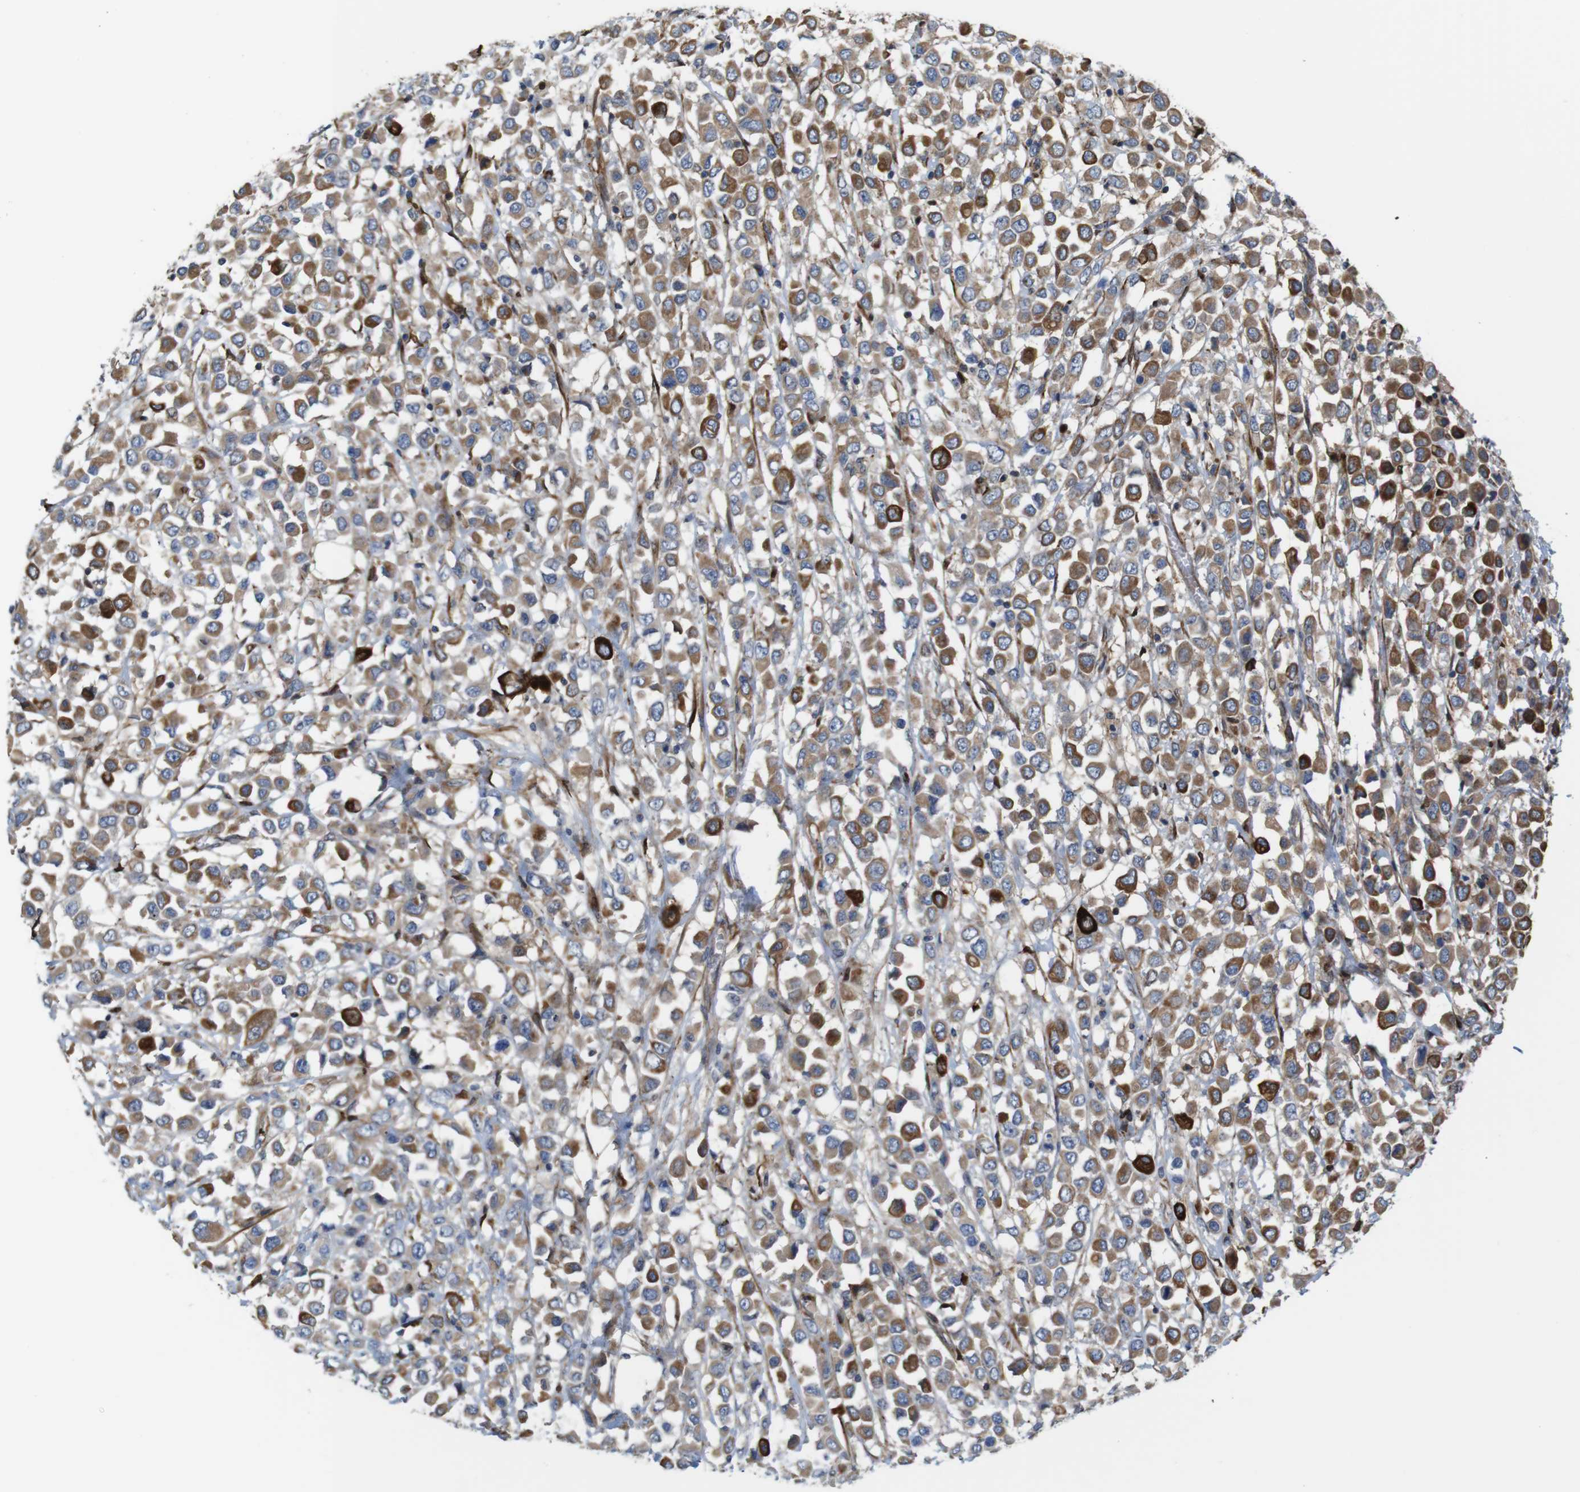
{"staining": {"intensity": "moderate", "quantity": ">75%", "location": "cytoplasmic/membranous"}, "tissue": "breast cancer", "cell_type": "Tumor cells", "image_type": "cancer", "snomed": [{"axis": "morphology", "description": "Duct carcinoma"}, {"axis": "topography", "description": "Breast"}], "caption": "A medium amount of moderate cytoplasmic/membranous positivity is present in about >75% of tumor cells in breast cancer tissue.", "gene": "PCOLCE2", "patient": {"sex": "female", "age": 61}}